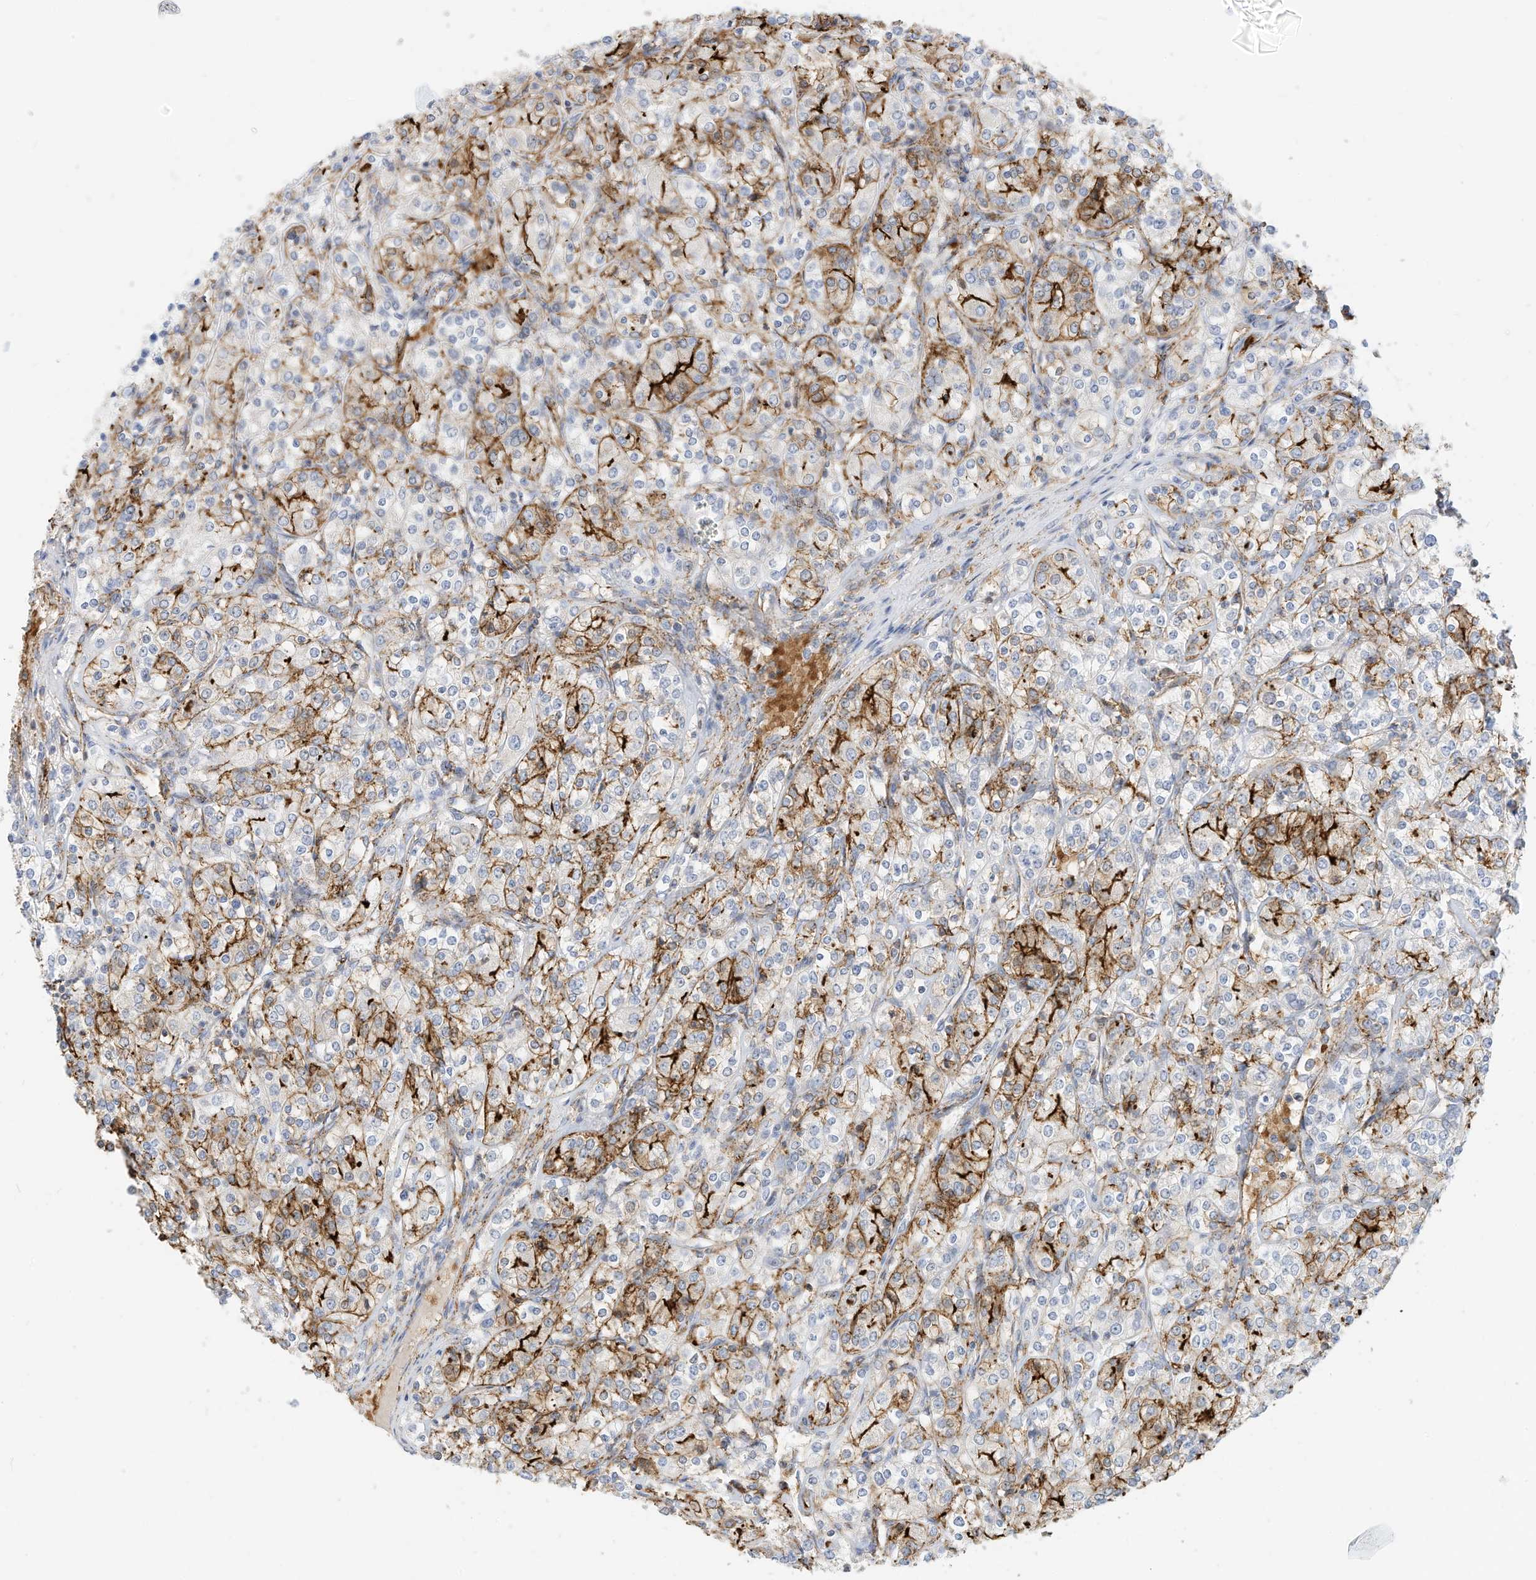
{"staining": {"intensity": "moderate", "quantity": "25%-75%", "location": "cytoplasmic/membranous"}, "tissue": "renal cancer", "cell_type": "Tumor cells", "image_type": "cancer", "snomed": [{"axis": "morphology", "description": "Adenocarcinoma, NOS"}, {"axis": "topography", "description": "Kidney"}], "caption": "Immunohistochemistry (IHC) image of human renal adenocarcinoma stained for a protein (brown), which demonstrates medium levels of moderate cytoplasmic/membranous positivity in approximately 25%-75% of tumor cells.", "gene": "TXNDC9", "patient": {"sex": "male", "age": 77}}